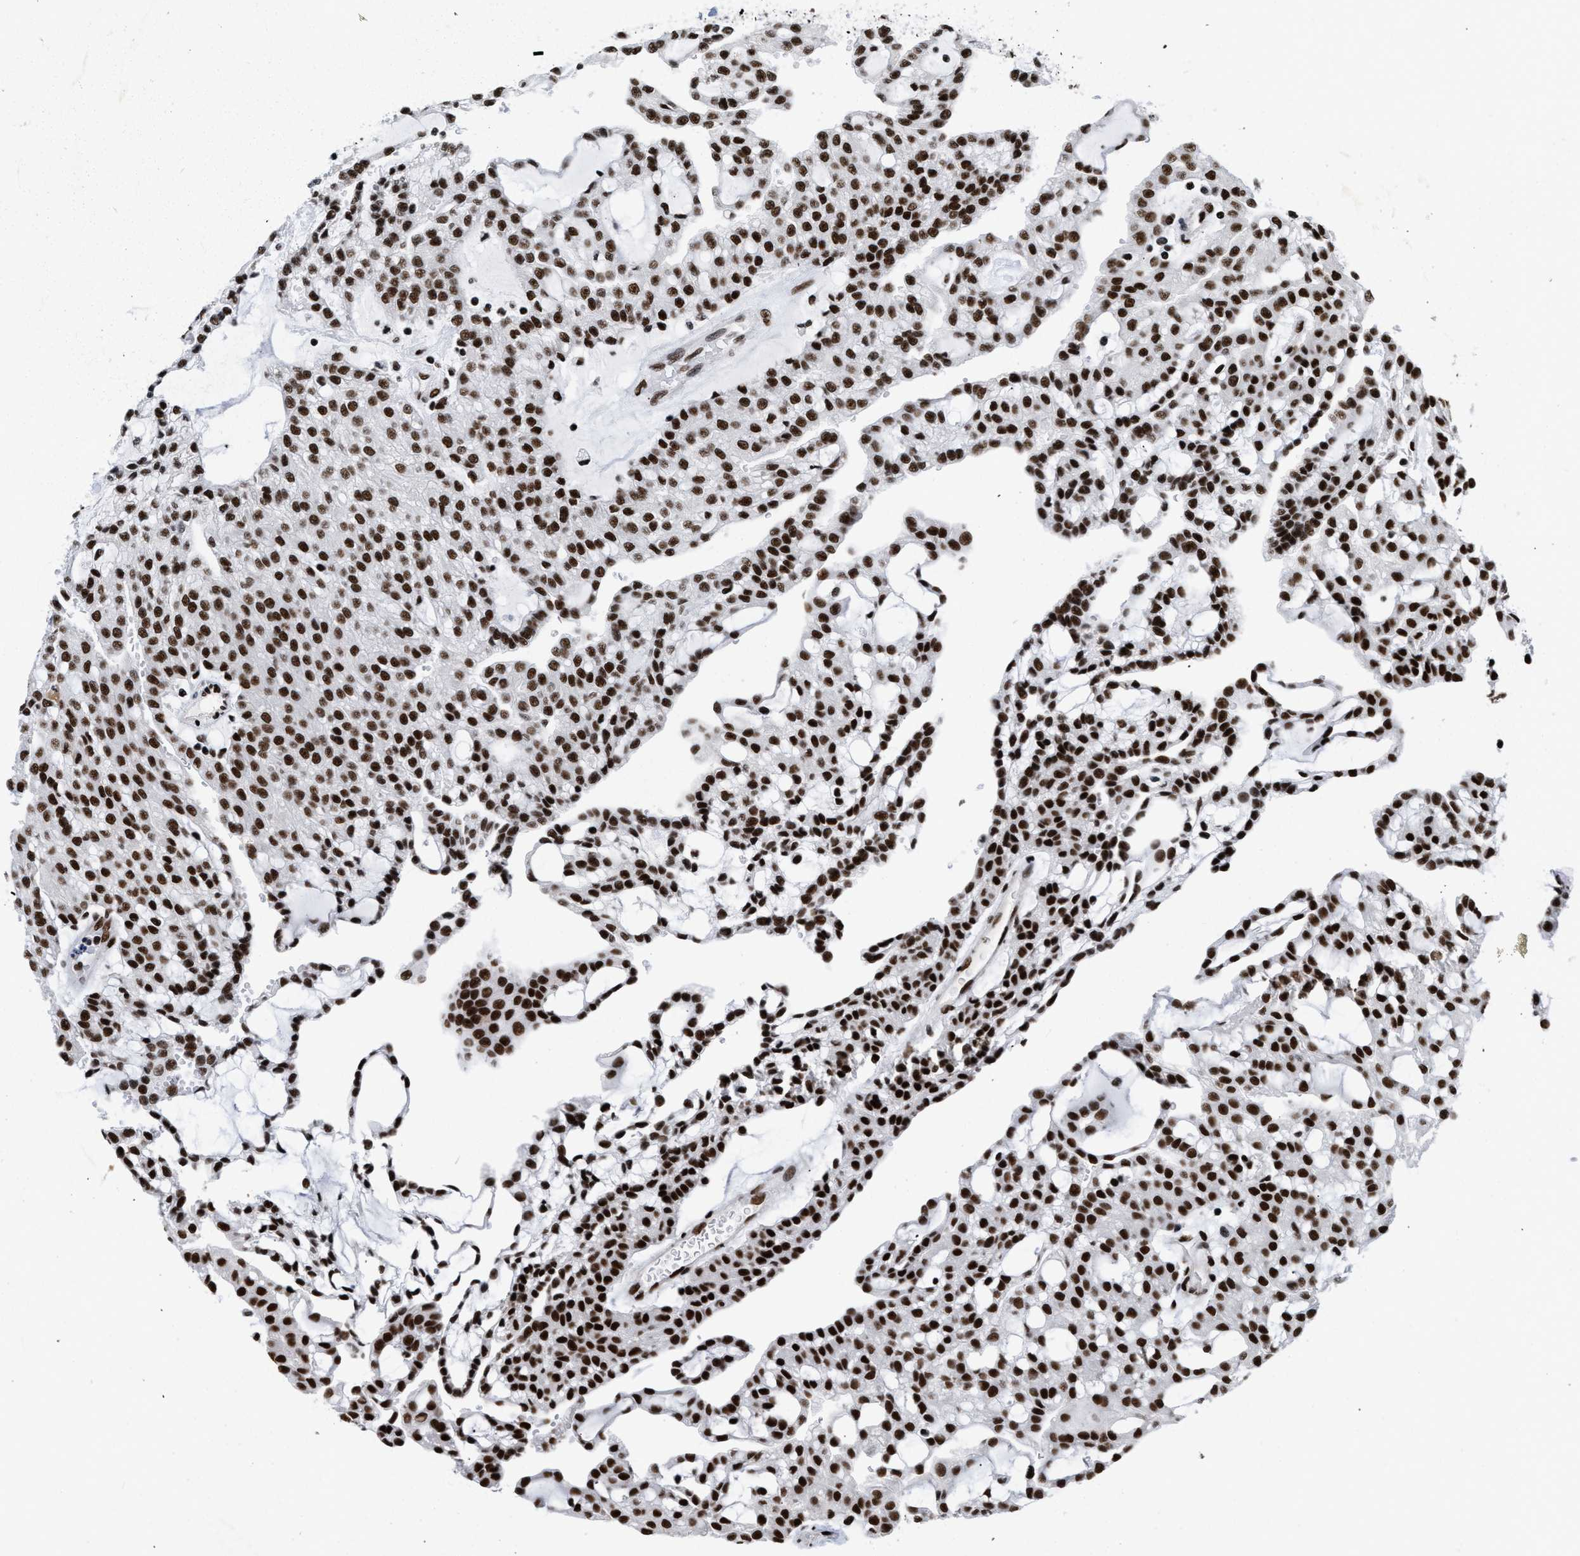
{"staining": {"intensity": "strong", "quantity": ">75%", "location": "nuclear"}, "tissue": "renal cancer", "cell_type": "Tumor cells", "image_type": "cancer", "snomed": [{"axis": "morphology", "description": "Adenocarcinoma, NOS"}, {"axis": "topography", "description": "Kidney"}], "caption": "Protein staining of adenocarcinoma (renal) tissue shows strong nuclear staining in approximately >75% of tumor cells. (Brightfield microscopy of DAB IHC at high magnification).", "gene": "CREB1", "patient": {"sex": "male", "age": 63}}